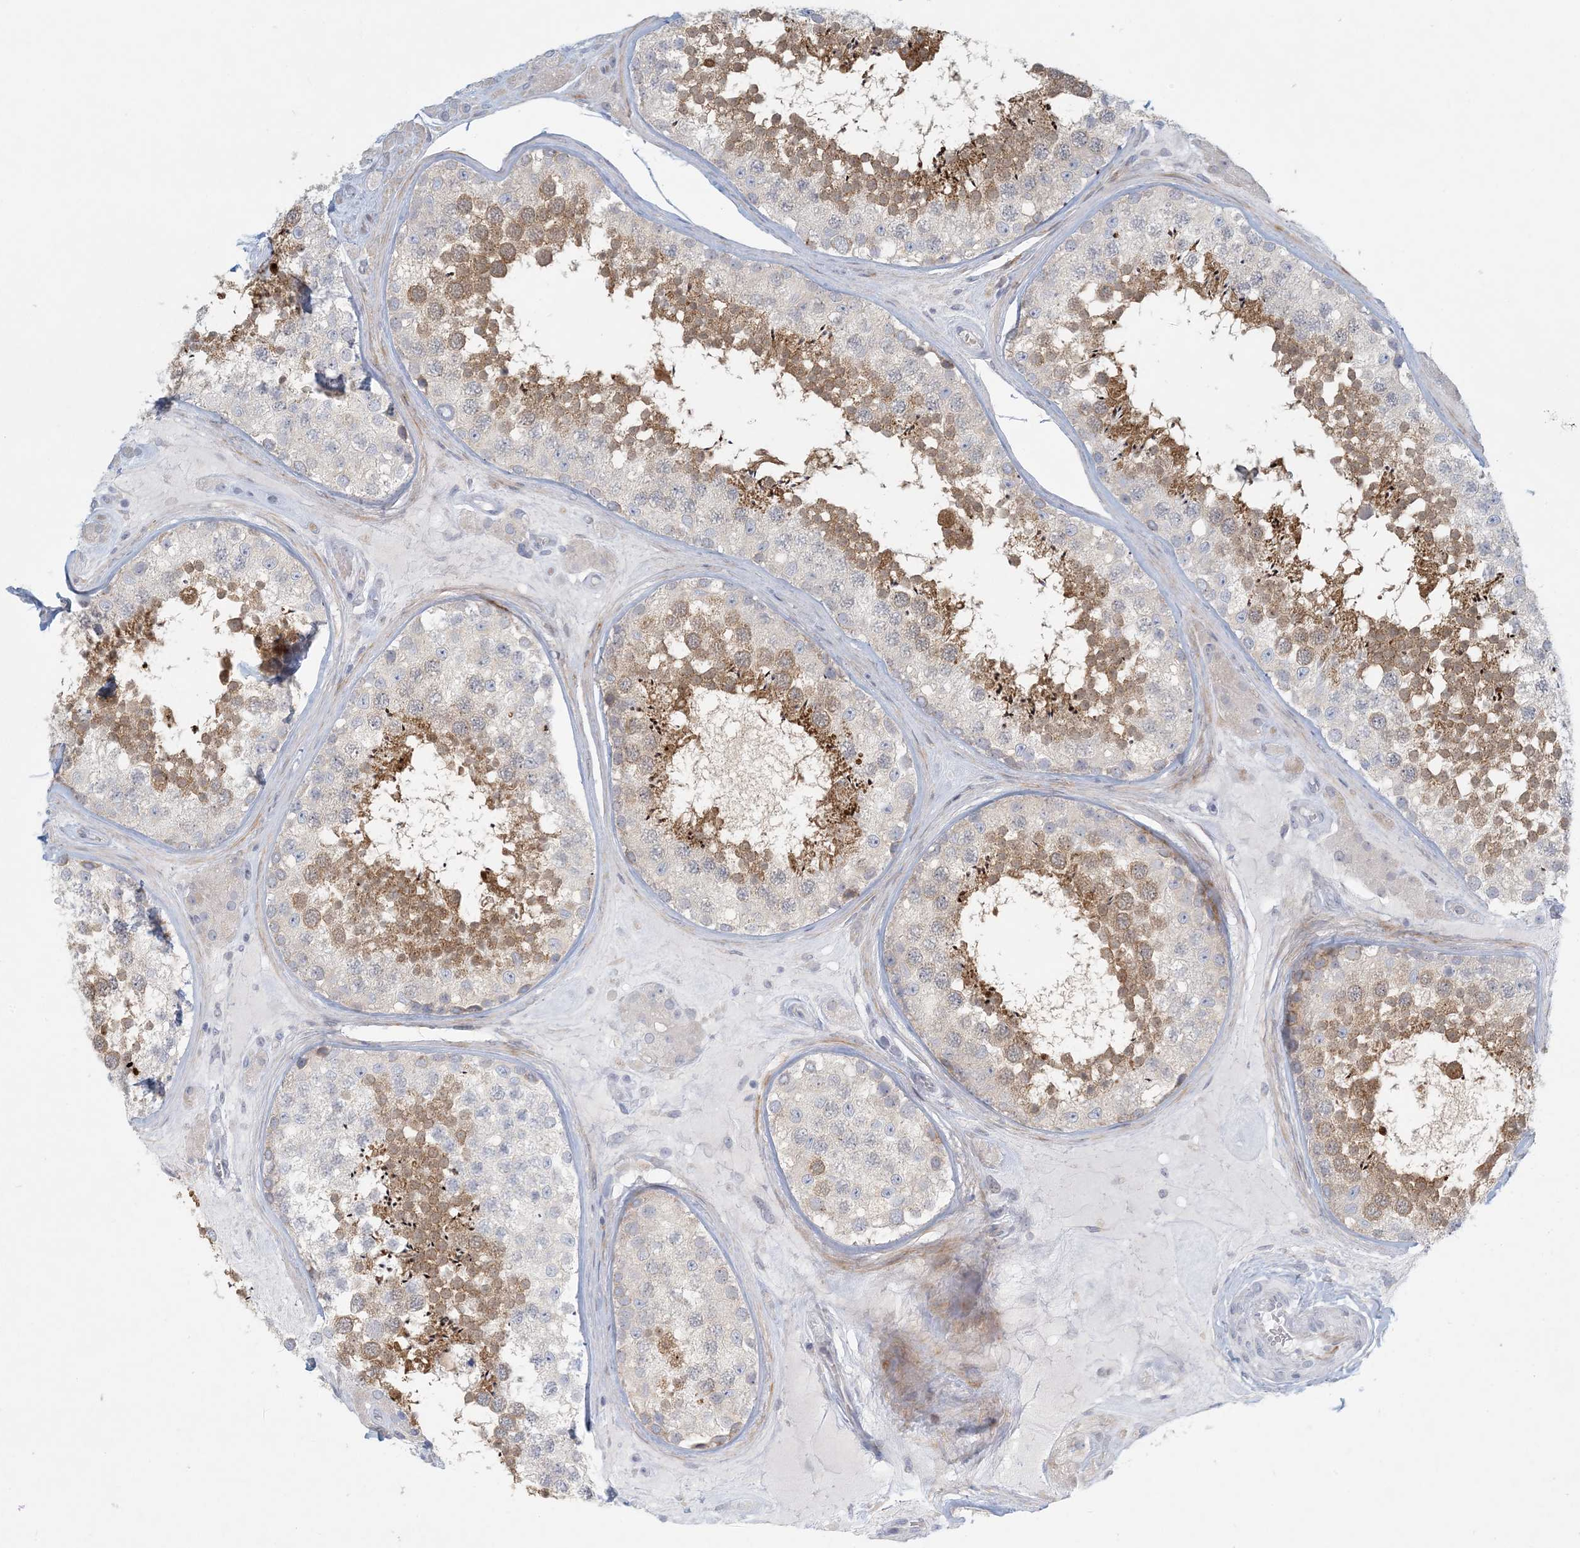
{"staining": {"intensity": "moderate", "quantity": "25%-75%", "location": "cytoplasmic/membranous"}, "tissue": "testis", "cell_type": "Cells in seminiferous ducts", "image_type": "normal", "snomed": [{"axis": "morphology", "description": "Normal tissue, NOS"}, {"axis": "topography", "description": "Testis"}], "caption": "Human testis stained for a protein (brown) reveals moderate cytoplasmic/membranous positive expression in approximately 25%-75% of cells in seminiferous ducts.", "gene": "ZNF385D", "patient": {"sex": "male", "age": 46}}